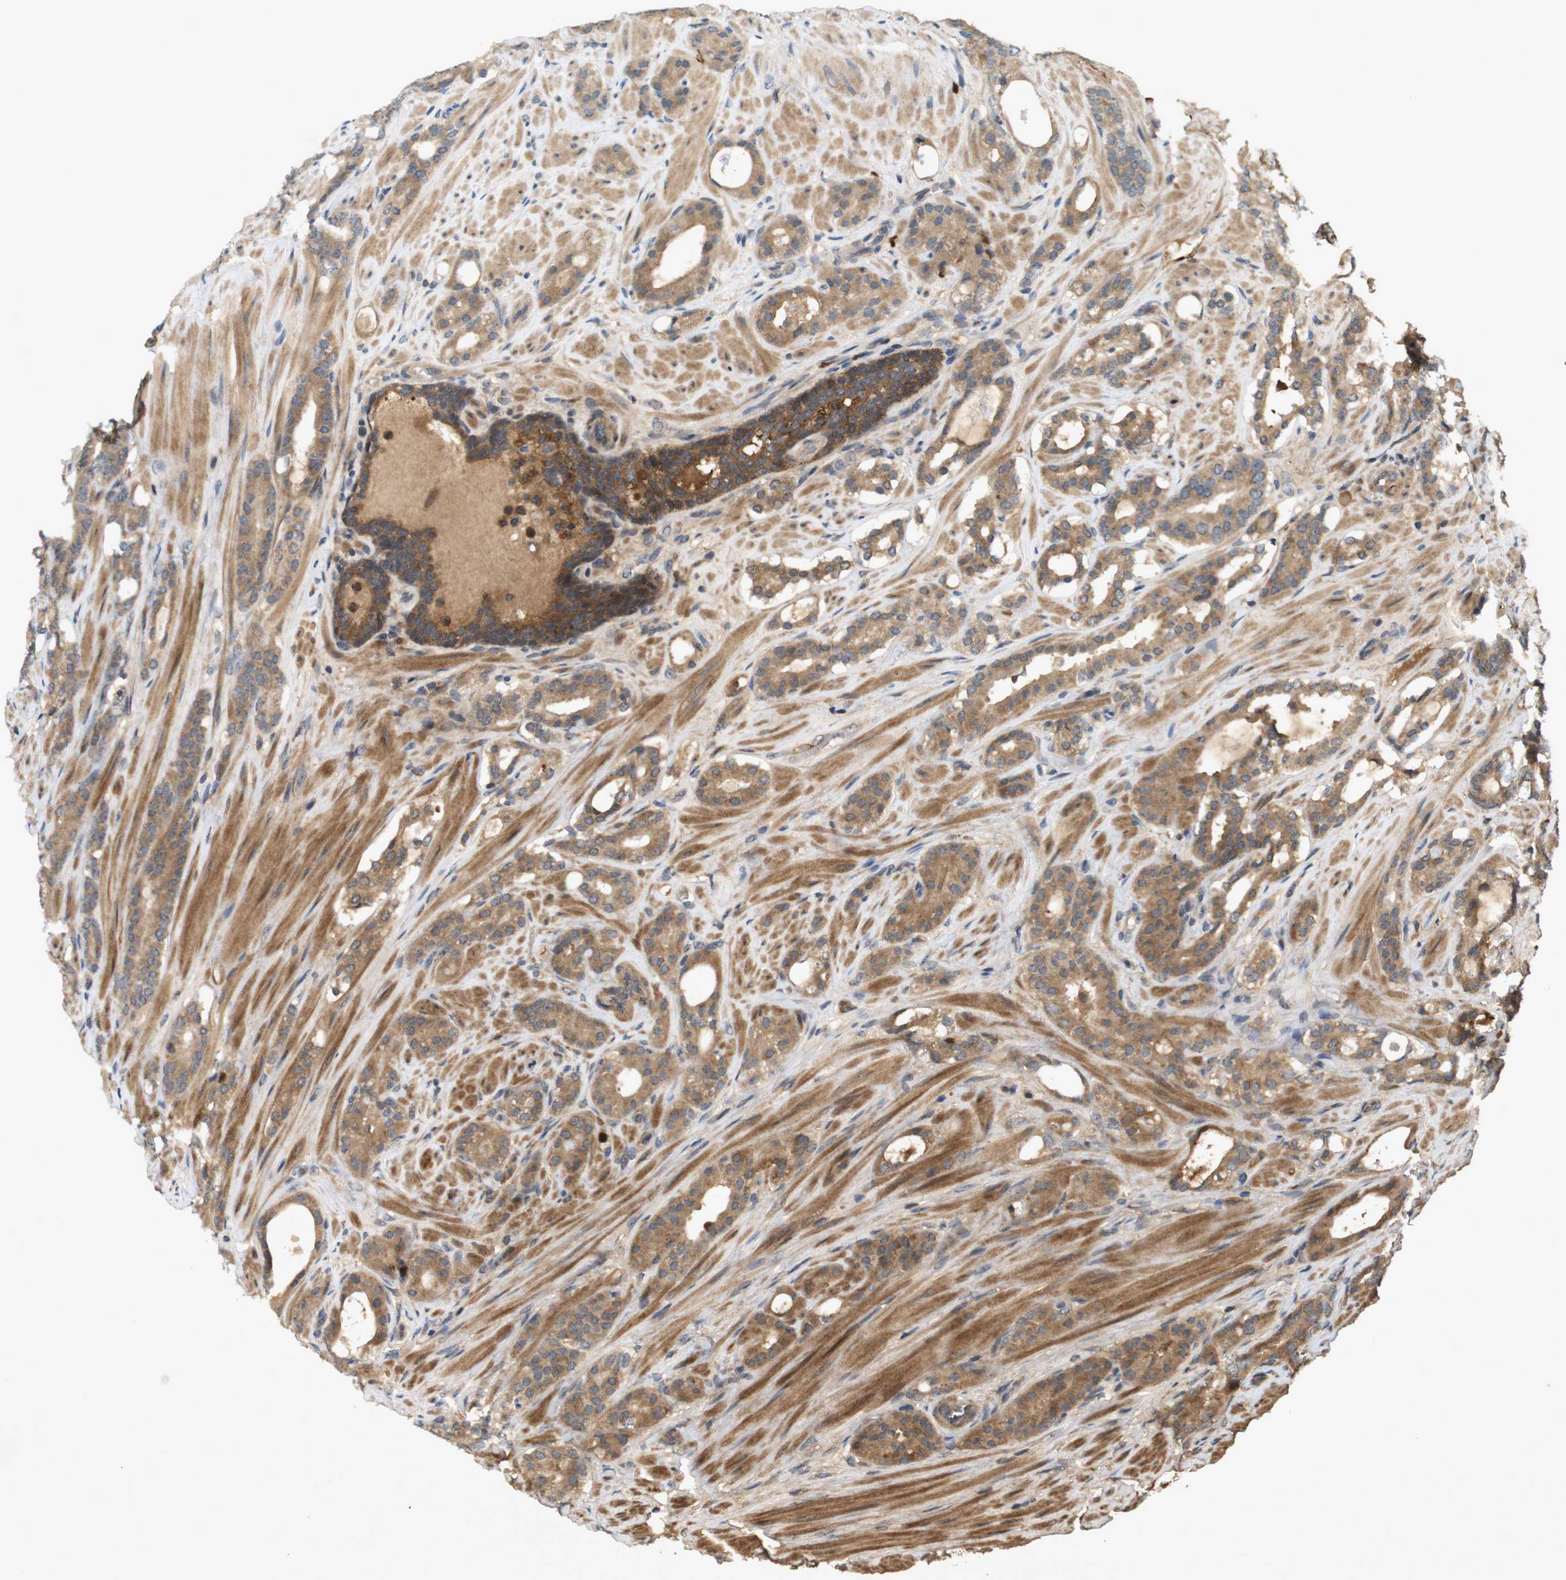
{"staining": {"intensity": "moderate", "quantity": ">75%", "location": "cytoplasmic/membranous"}, "tissue": "prostate cancer", "cell_type": "Tumor cells", "image_type": "cancer", "snomed": [{"axis": "morphology", "description": "Adenocarcinoma, Low grade"}, {"axis": "topography", "description": "Prostate"}], "caption": "Tumor cells reveal moderate cytoplasmic/membranous expression in approximately >75% of cells in prostate cancer (low-grade adenocarcinoma).", "gene": "NFKBIE", "patient": {"sex": "male", "age": 63}}